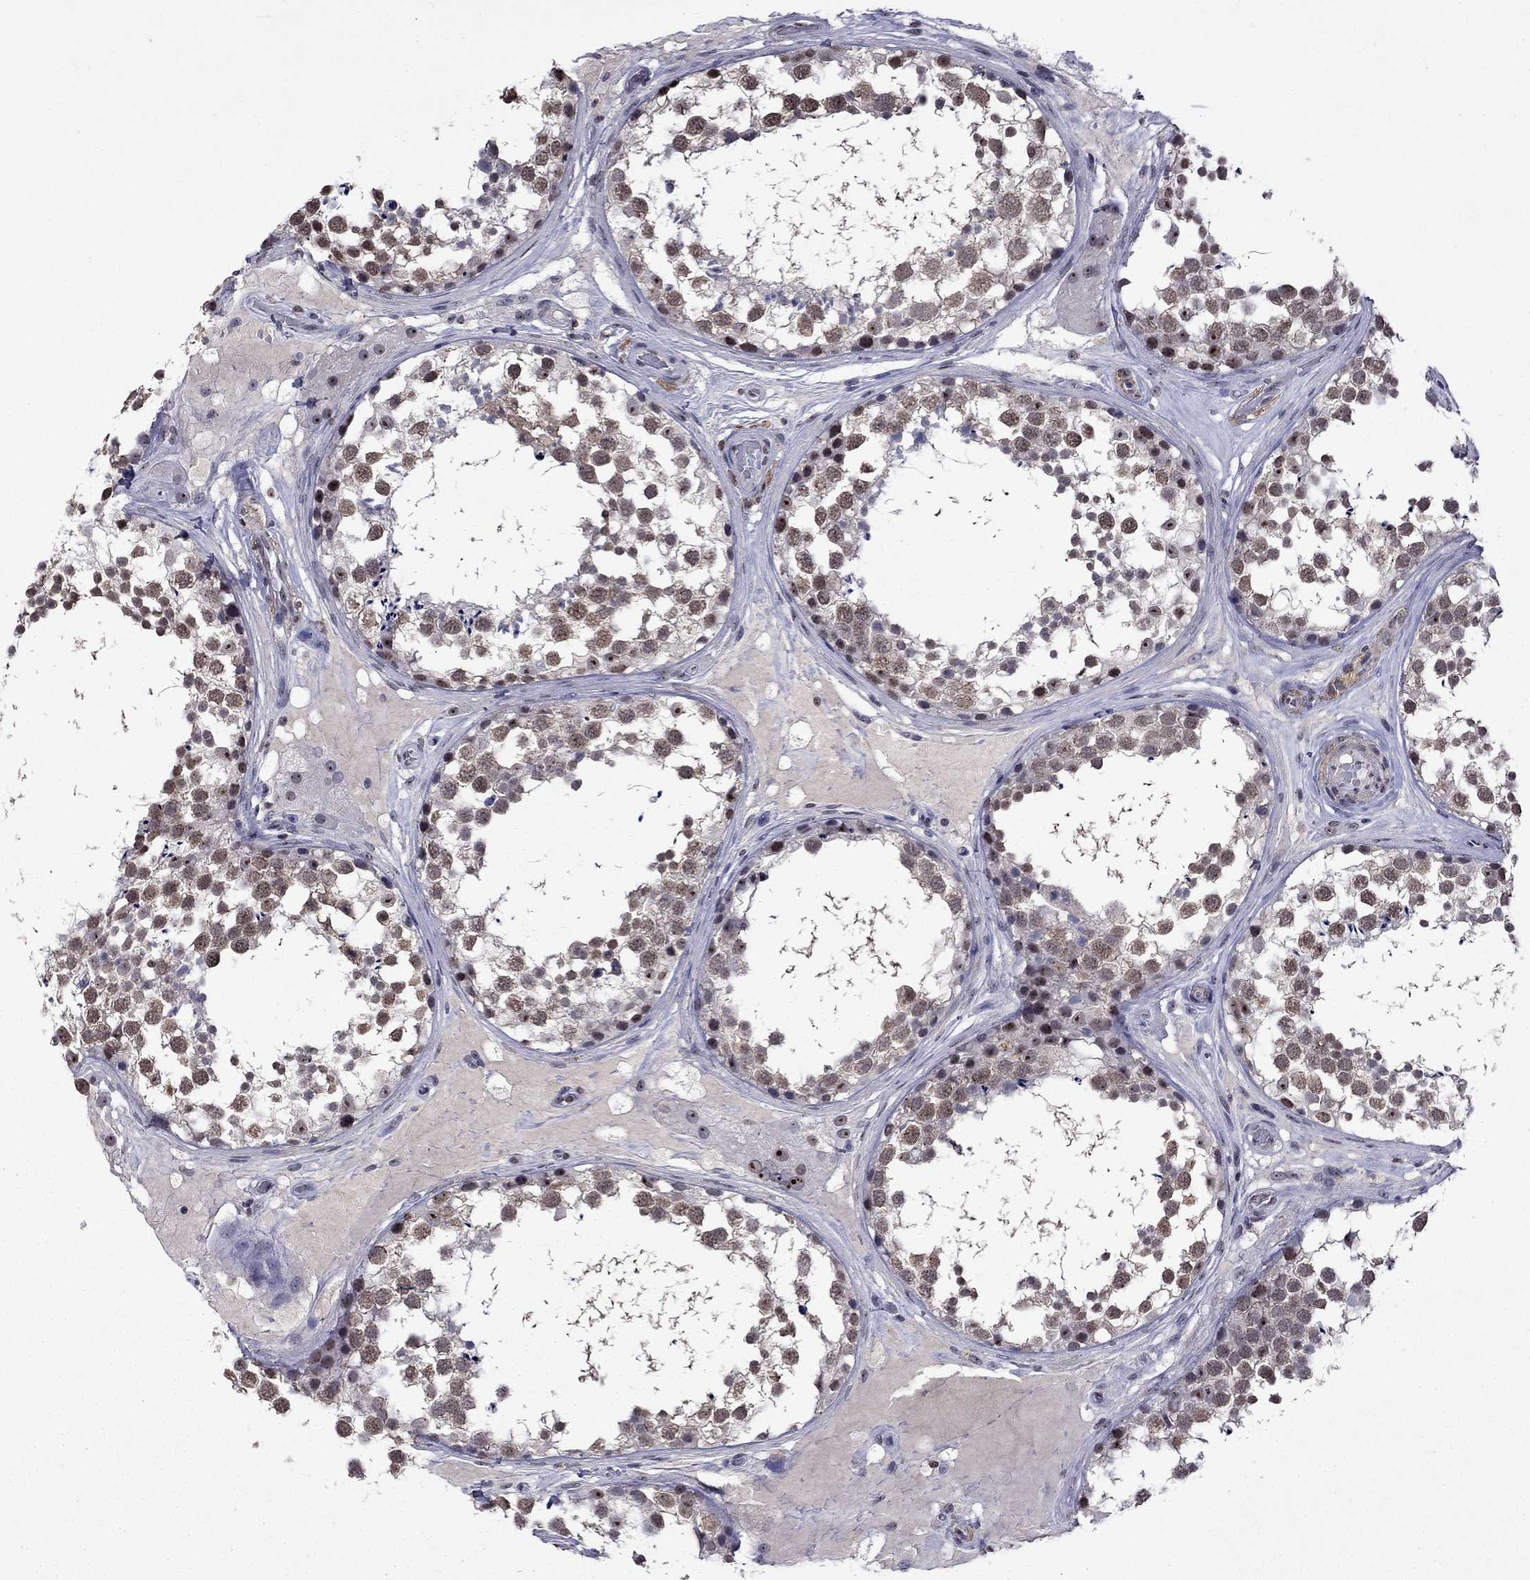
{"staining": {"intensity": "moderate", "quantity": ">75%", "location": "nuclear"}, "tissue": "testis", "cell_type": "Cells in seminiferous ducts", "image_type": "normal", "snomed": [{"axis": "morphology", "description": "Normal tissue, NOS"}, {"axis": "morphology", "description": "Seminoma, NOS"}, {"axis": "topography", "description": "Testis"}], "caption": "Immunohistochemical staining of normal testis reveals >75% levels of moderate nuclear protein staining in approximately >75% of cells in seminiferous ducts. (brown staining indicates protein expression, while blue staining denotes nuclei).", "gene": "SPOUT1", "patient": {"sex": "male", "age": 65}}